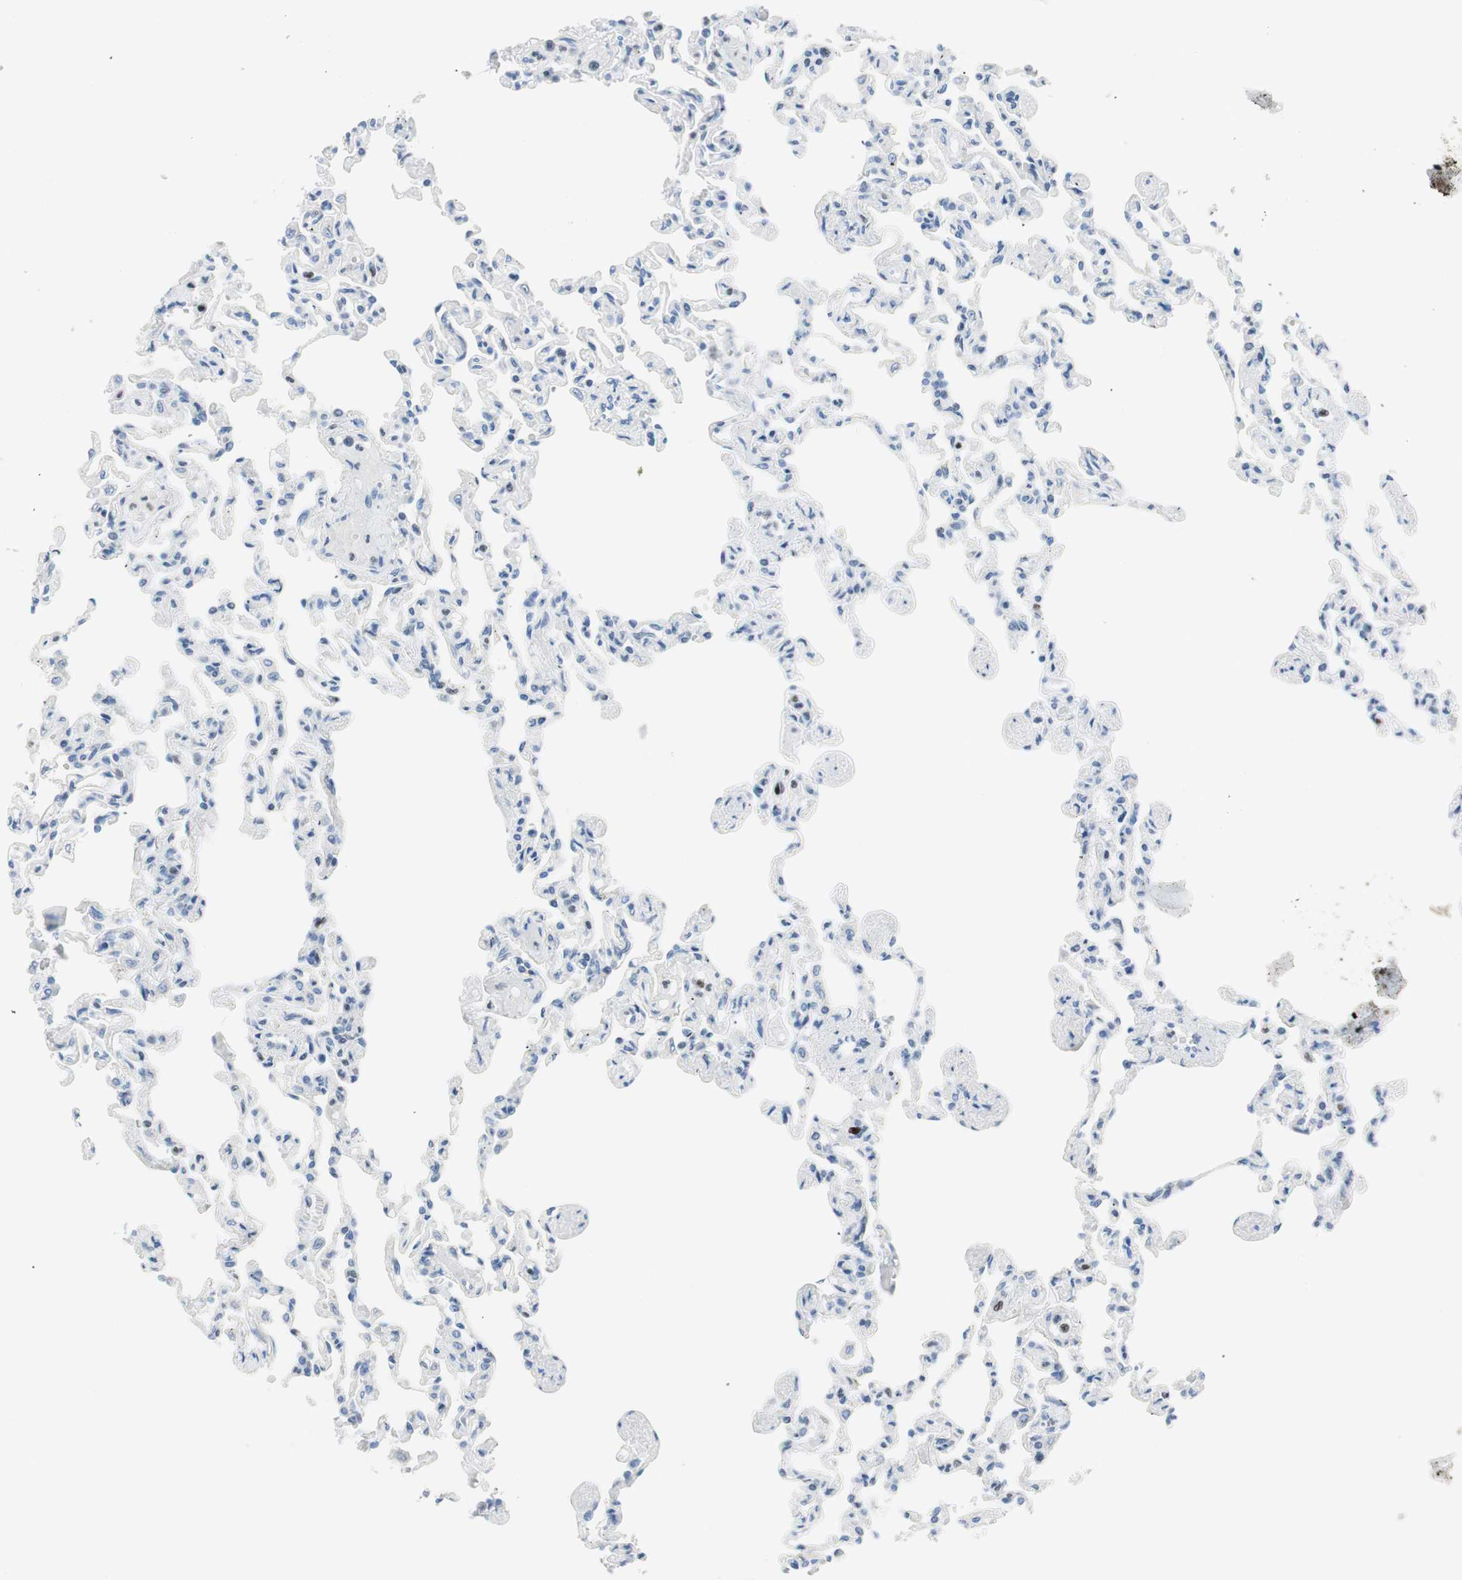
{"staining": {"intensity": "negative", "quantity": "none", "location": "none"}, "tissue": "lung", "cell_type": "Alveolar cells", "image_type": "normal", "snomed": [{"axis": "morphology", "description": "Normal tissue, NOS"}, {"axis": "topography", "description": "Lung"}], "caption": "Lung stained for a protein using immunohistochemistry displays no positivity alveolar cells.", "gene": "EZH2", "patient": {"sex": "male", "age": 21}}